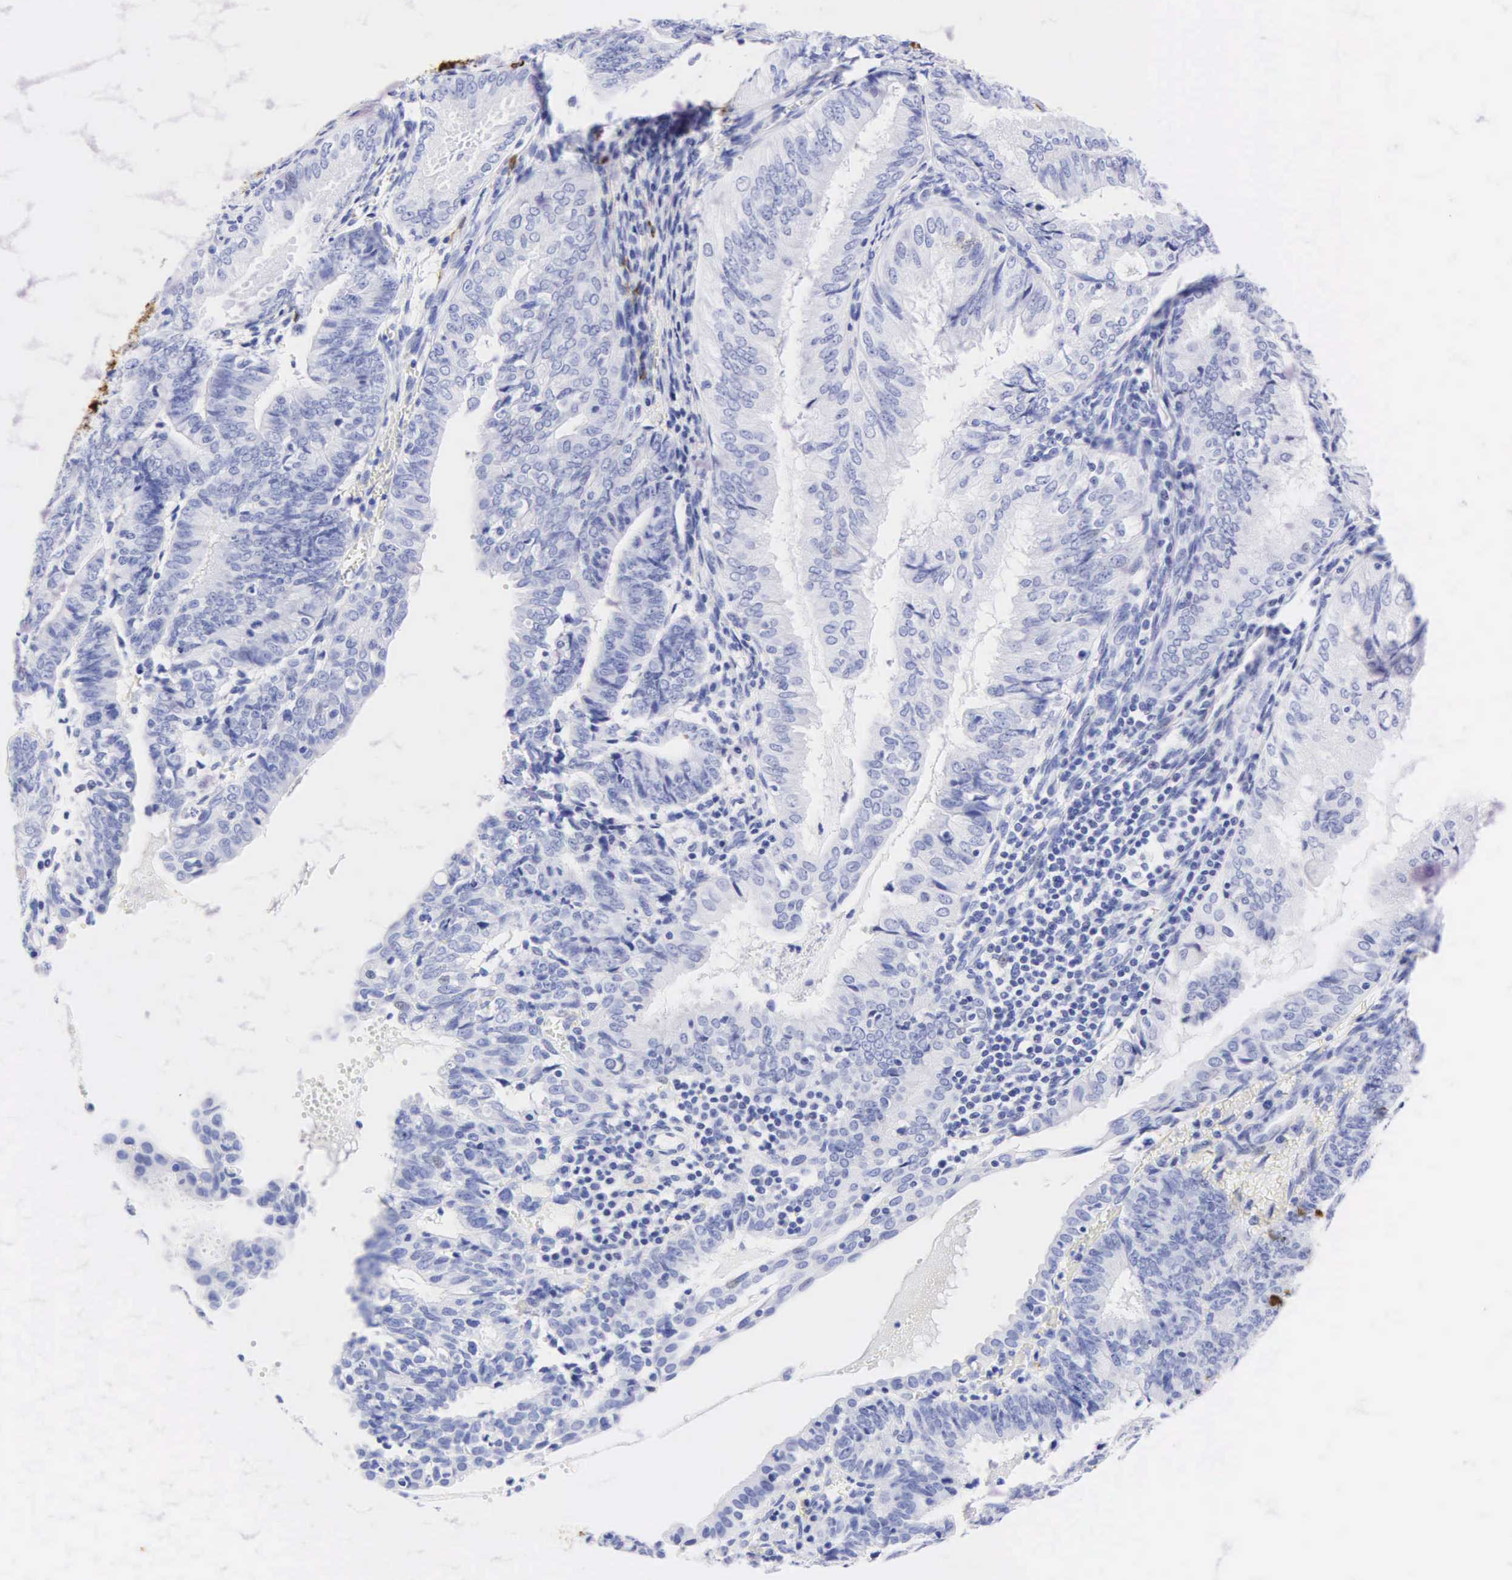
{"staining": {"intensity": "negative", "quantity": "none", "location": "none"}, "tissue": "endometrial cancer", "cell_type": "Tumor cells", "image_type": "cancer", "snomed": [{"axis": "morphology", "description": "Adenocarcinoma, NOS"}, {"axis": "topography", "description": "Endometrium"}], "caption": "The micrograph reveals no significant expression in tumor cells of endometrial cancer (adenocarcinoma).", "gene": "DES", "patient": {"sex": "female", "age": 66}}